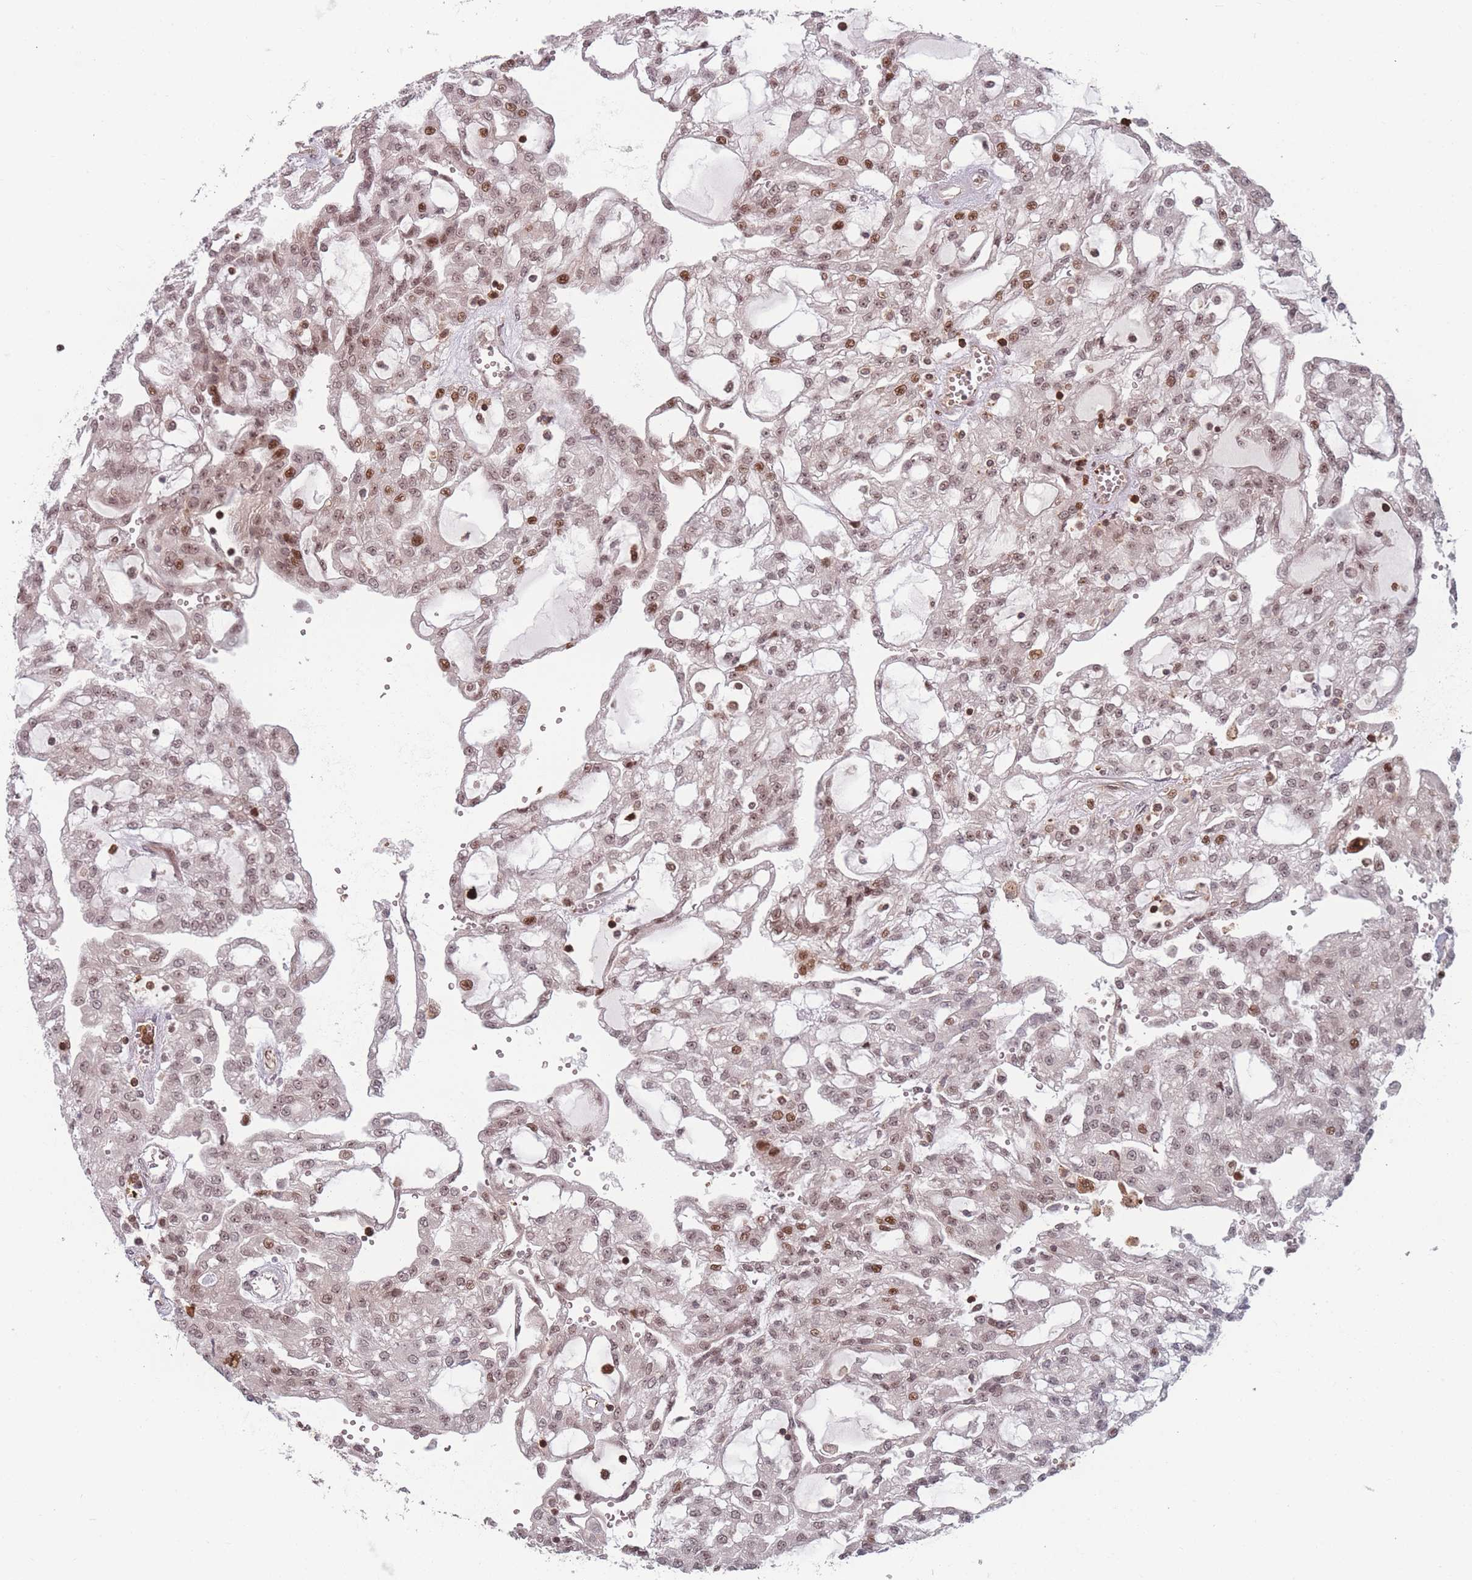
{"staining": {"intensity": "moderate", "quantity": ">75%", "location": "nuclear"}, "tissue": "renal cancer", "cell_type": "Tumor cells", "image_type": "cancer", "snomed": [{"axis": "morphology", "description": "Adenocarcinoma, NOS"}, {"axis": "topography", "description": "Kidney"}], "caption": "This photomicrograph displays adenocarcinoma (renal) stained with immunohistochemistry (IHC) to label a protein in brown. The nuclear of tumor cells show moderate positivity for the protein. Nuclei are counter-stained blue.", "gene": "WDR55", "patient": {"sex": "male", "age": 63}}